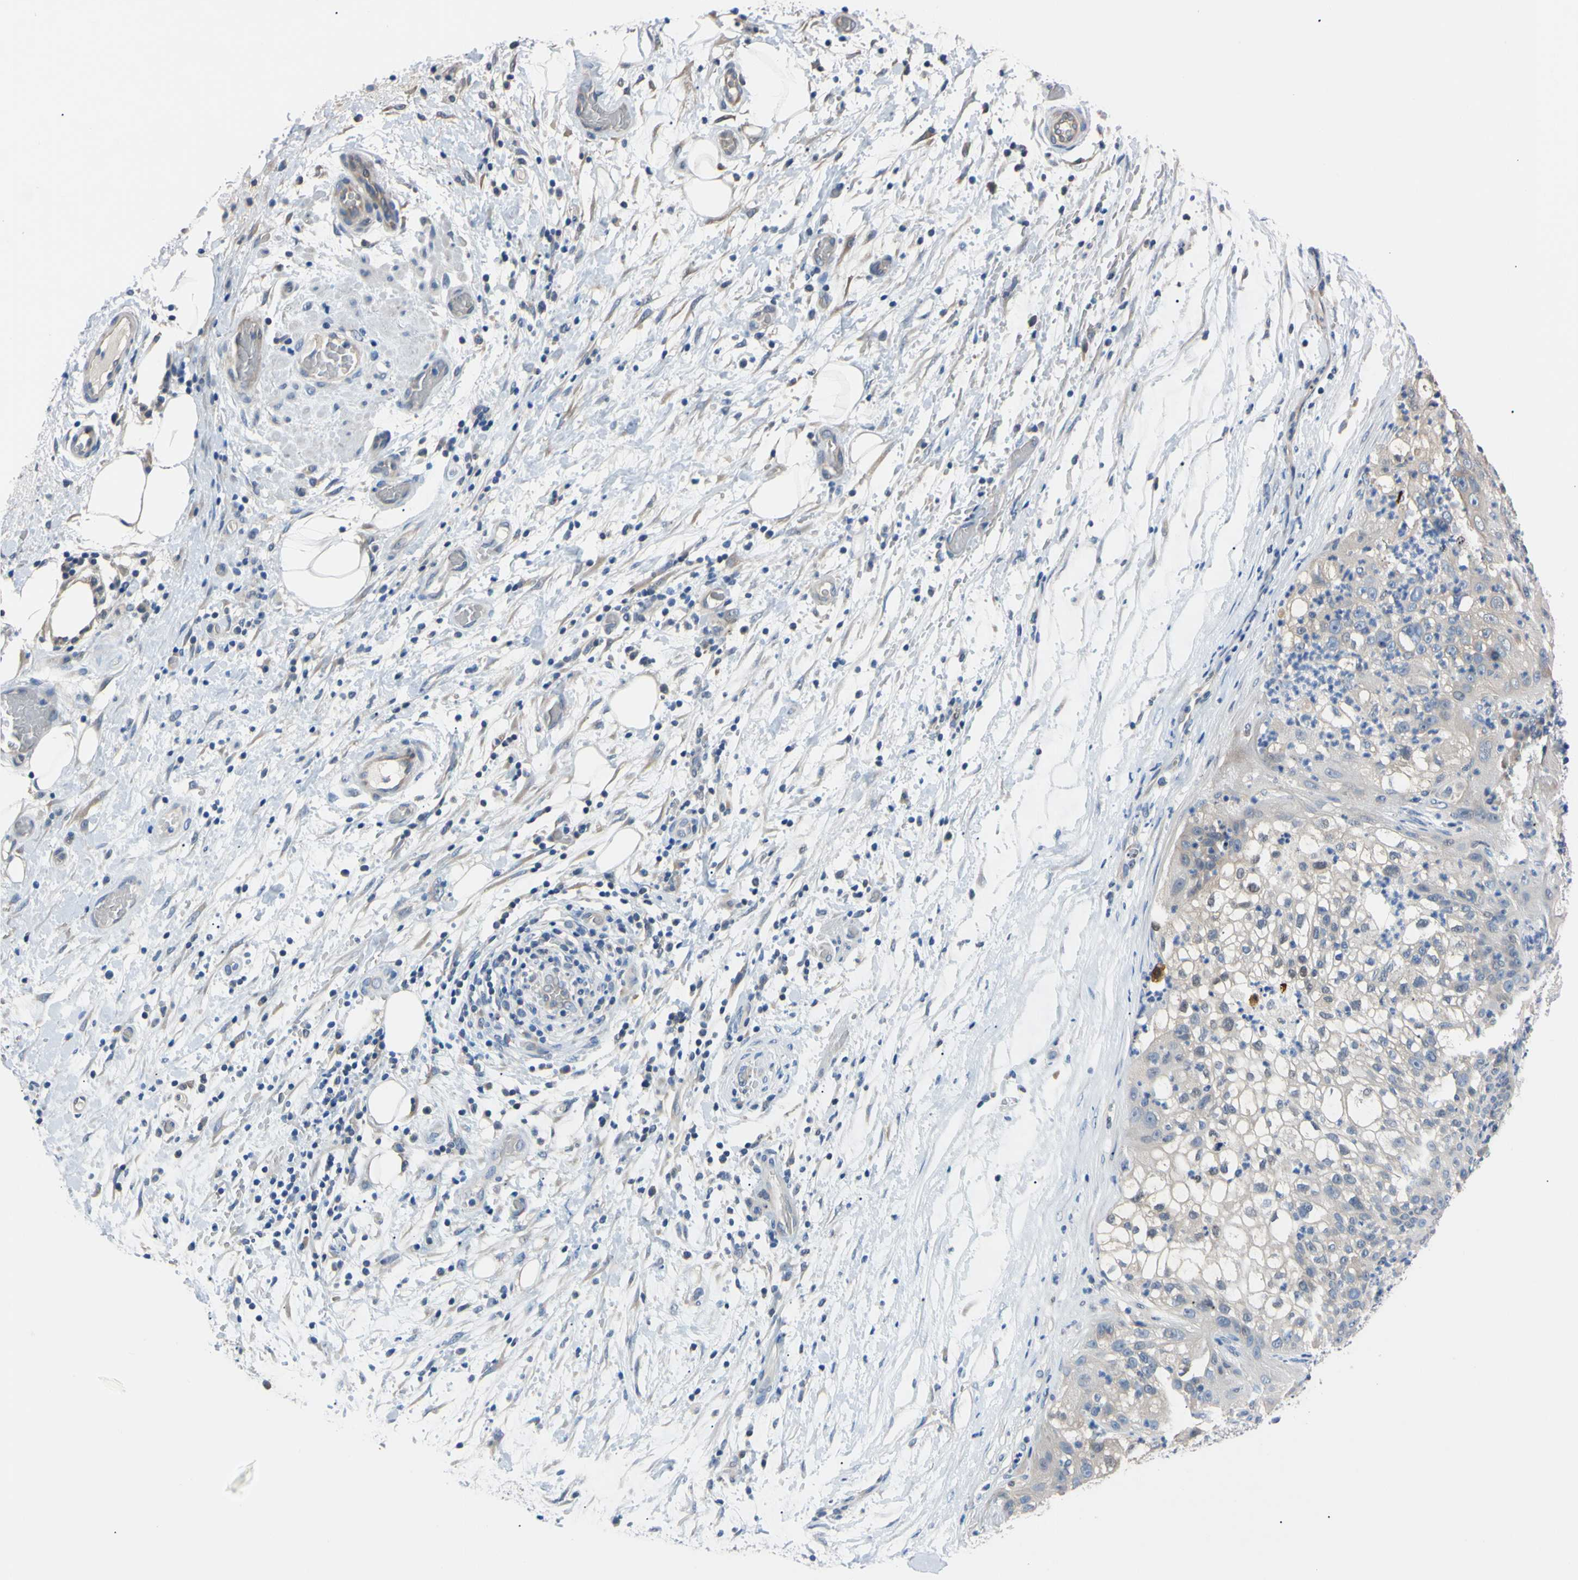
{"staining": {"intensity": "negative", "quantity": "none", "location": "none"}, "tissue": "lung cancer", "cell_type": "Tumor cells", "image_type": "cancer", "snomed": [{"axis": "morphology", "description": "Inflammation, NOS"}, {"axis": "morphology", "description": "Squamous cell carcinoma, NOS"}, {"axis": "topography", "description": "Lymph node"}, {"axis": "topography", "description": "Soft tissue"}, {"axis": "topography", "description": "Lung"}], "caption": "High power microscopy image of an immunohistochemistry (IHC) image of lung cancer (squamous cell carcinoma), revealing no significant expression in tumor cells.", "gene": "RARS1", "patient": {"sex": "male", "age": 66}}